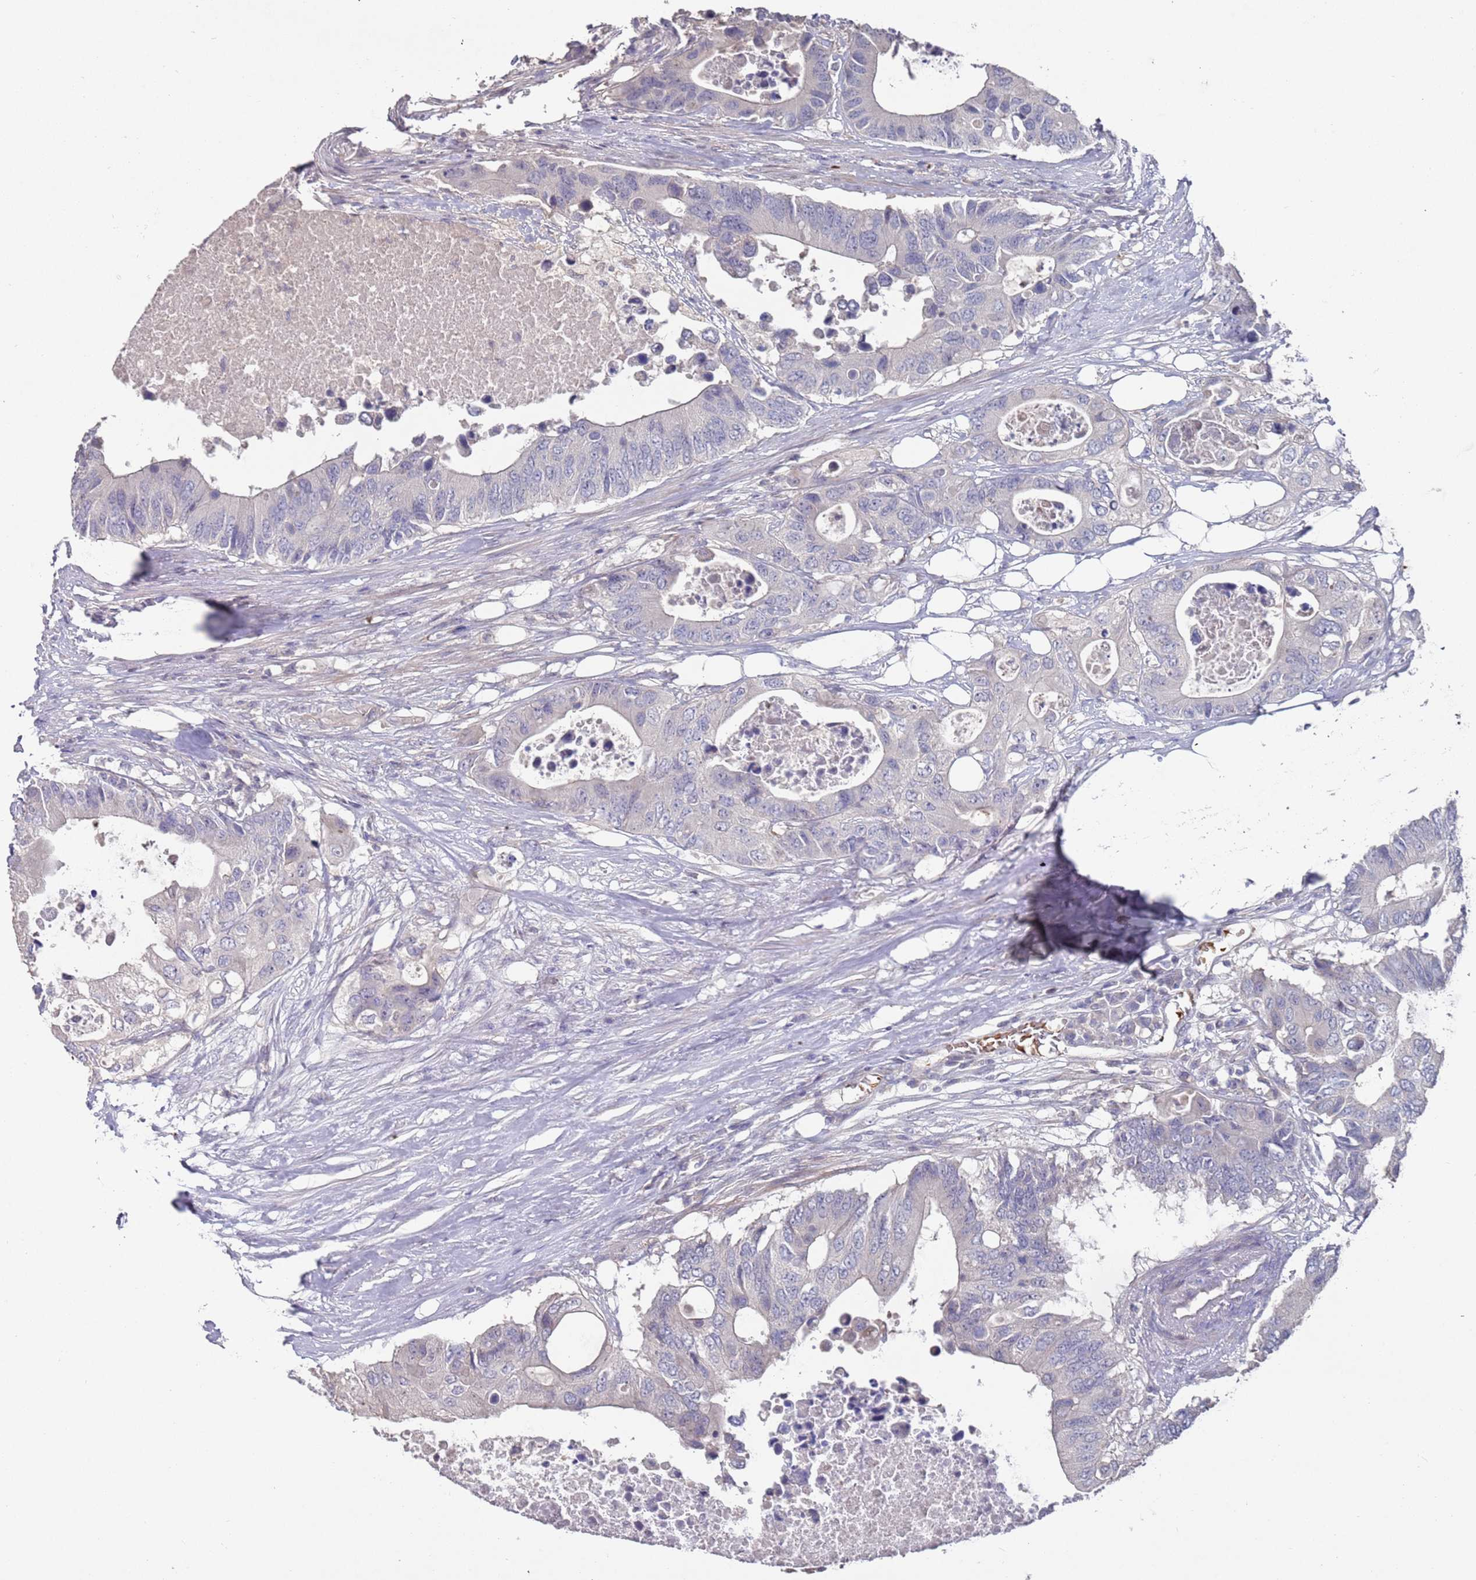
{"staining": {"intensity": "negative", "quantity": "none", "location": "none"}, "tissue": "colorectal cancer", "cell_type": "Tumor cells", "image_type": "cancer", "snomed": [{"axis": "morphology", "description": "Adenocarcinoma, NOS"}, {"axis": "topography", "description": "Colon"}], "caption": "Image shows no significant protein expression in tumor cells of adenocarcinoma (colorectal).", "gene": "LACC1", "patient": {"sex": "male", "age": 71}}